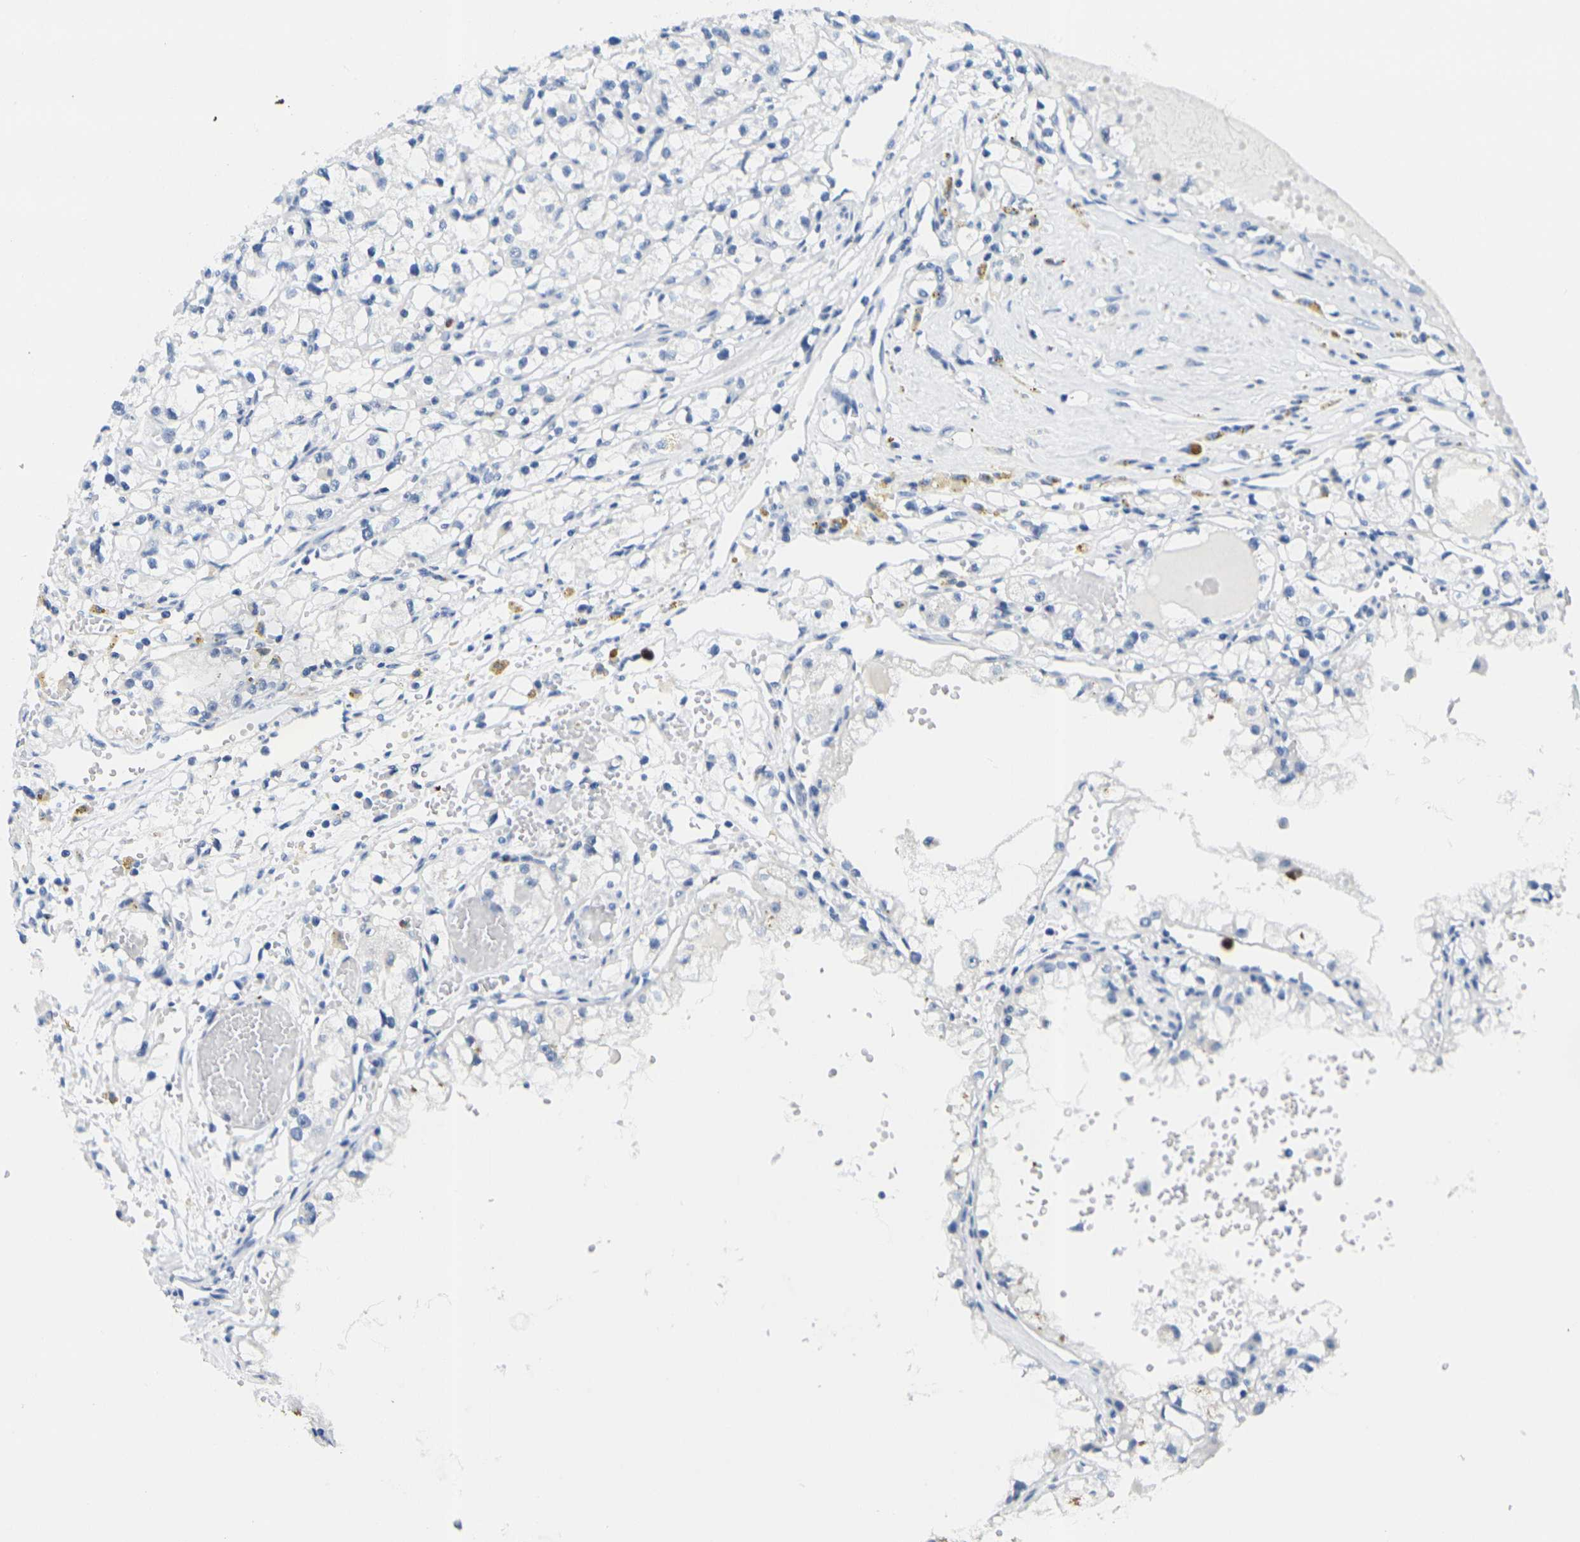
{"staining": {"intensity": "negative", "quantity": "none", "location": "none"}, "tissue": "renal cancer", "cell_type": "Tumor cells", "image_type": "cancer", "snomed": [{"axis": "morphology", "description": "Adenocarcinoma, NOS"}, {"axis": "topography", "description": "Kidney"}], "caption": "High power microscopy image of an immunohistochemistry (IHC) histopathology image of renal adenocarcinoma, revealing no significant staining in tumor cells.", "gene": "GPR15", "patient": {"sex": "male", "age": 56}}